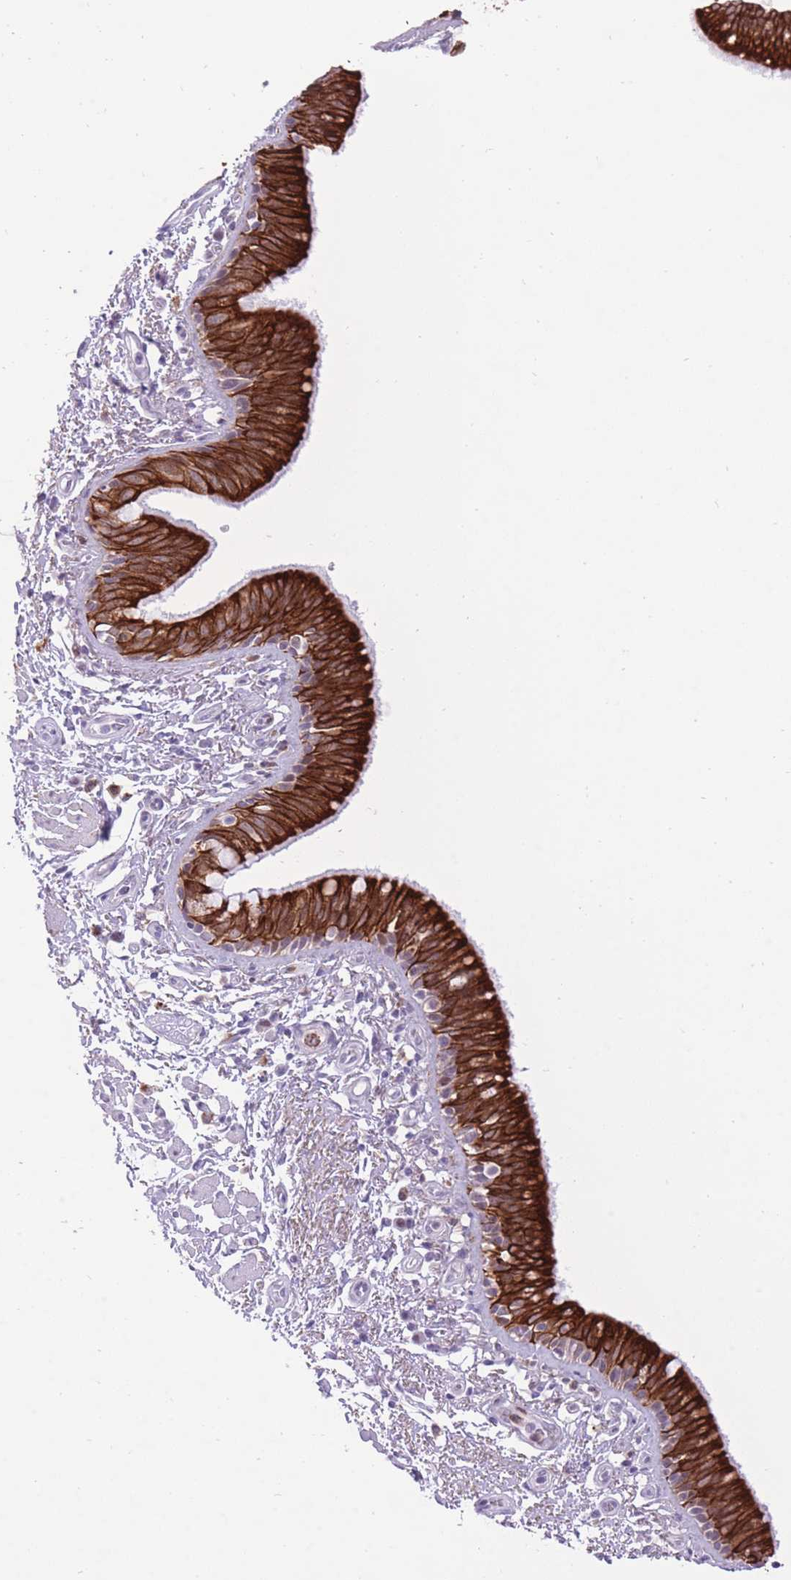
{"staining": {"intensity": "strong", "quantity": ">75%", "location": "cytoplasmic/membranous"}, "tissue": "bronchus", "cell_type": "Respiratory epithelial cells", "image_type": "normal", "snomed": [{"axis": "morphology", "description": "Normal tissue, NOS"}, {"axis": "morphology", "description": "Neoplasm, uncertain whether benign or malignant"}, {"axis": "topography", "description": "Bronchus"}, {"axis": "topography", "description": "Lung"}], "caption": "Respiratory epithelial cells exhibit strong cytoplasmic/membranous positivity in about >75% of cells in unremarkable bronchus. (IHC, brightfield microscopy, high magnification).", "gene": "MEIS3", "patient": {"sex": "male", "age": 55}}